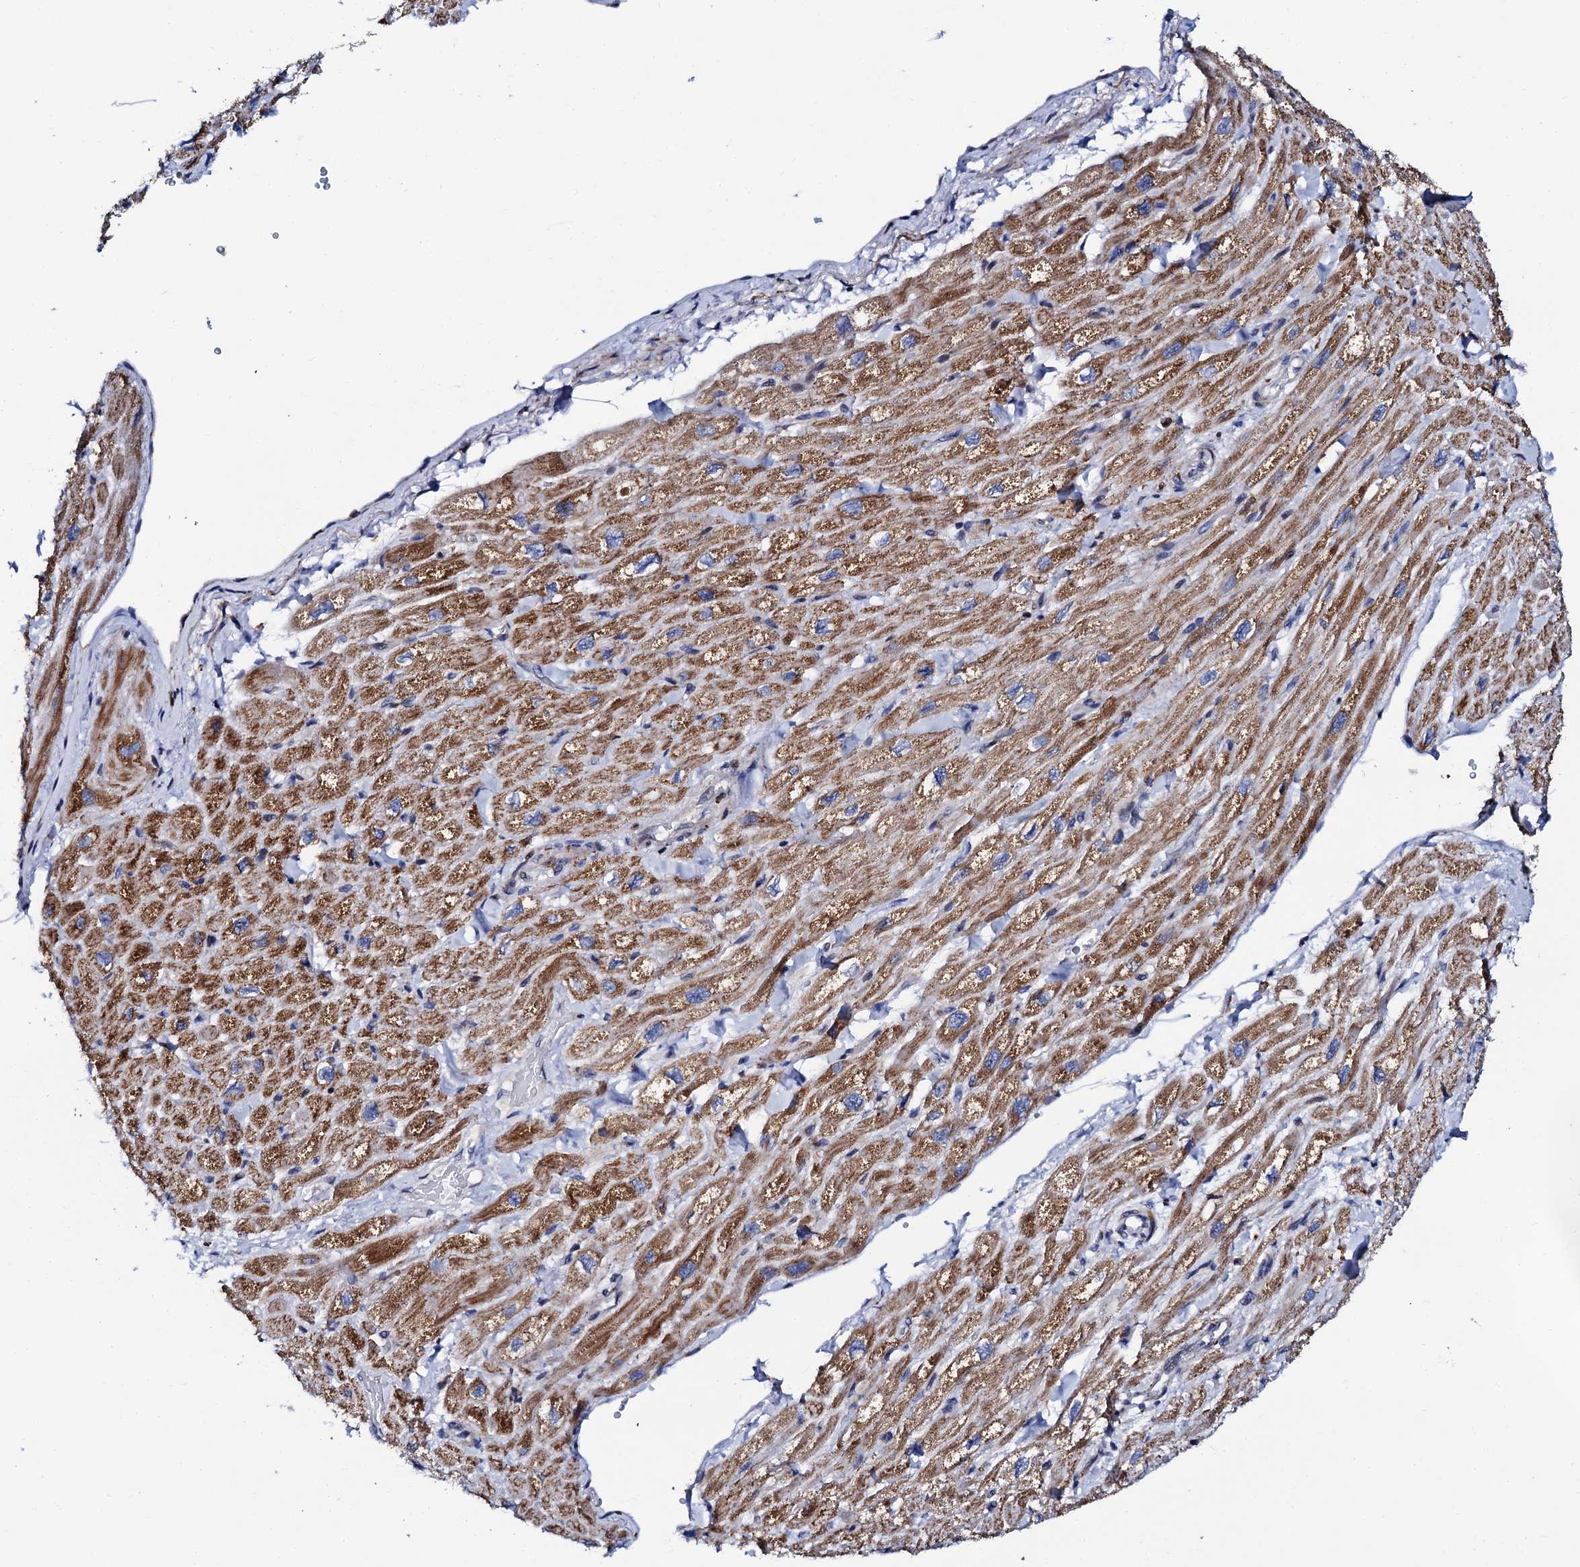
{"staining": {"intensity": "moderate", "quantity": "25%-75%", "location": "cytoplasmic/membranous"}, "tissue": "heart muscle", "cell_type": "Cardiomyocytes", "image_type": "normal", "snomed": [{"axis": "morphology", "description": "Normal tissue, NOS"}, {"axis": "topography", "description": "Heart"}], "caption": "Immunohistochemistry of benign human heart muscle exhibits medium levels of moderate cytoplasmic/membranous positivity in approximately 25%-75% of cardiomyocytes.", "gene": "TCIRG1", "patient": {"sex": "male", "age": 65}}